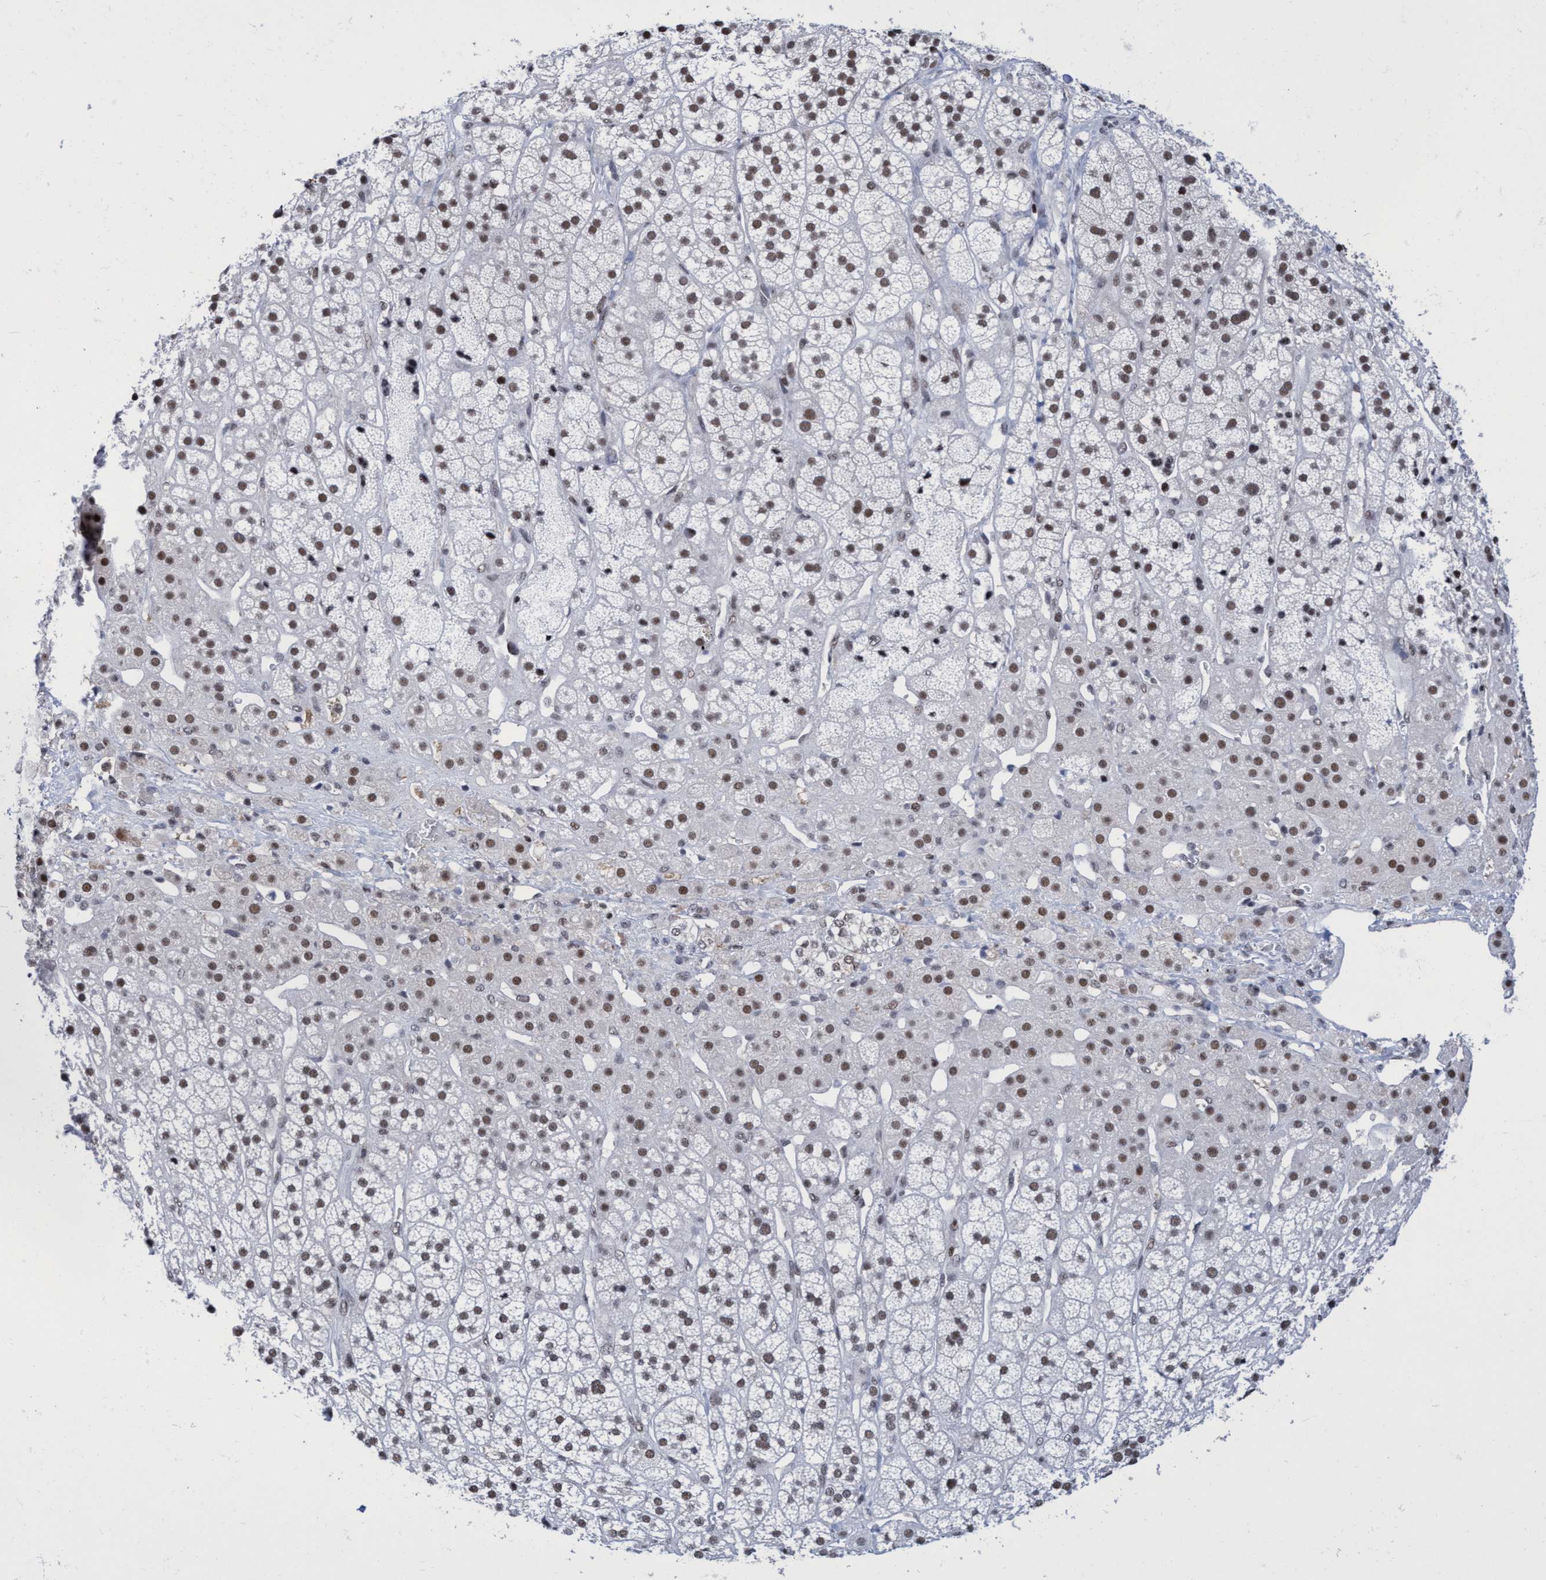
{"staining": {"intensity": "moderate", "quantity": "25%-75%", "location": "nuclear"}, "tissue": "adrenal gland", "cell_type": "Glandular cells", "image_type": "normal", "snomed": [{"axis": "morphology", "description": "Normal tissue, NOS"}, {"axis": "topography", "description": "Adrenal gland"}], "caption": "The micrograph demonstrates immunohistochemical staining of benign adrenal gland. There is moderate nuclear positivity is present in approximately 25%-75% of glandular cells. The staining was performed using DAB (3,3'-diaminobenzidine), with brown indicating positive protein expression. Nuclei are stained blue with hematoxylin.", "gene": "C9orf78", "patient": {"sex": "male", "age": 56}}